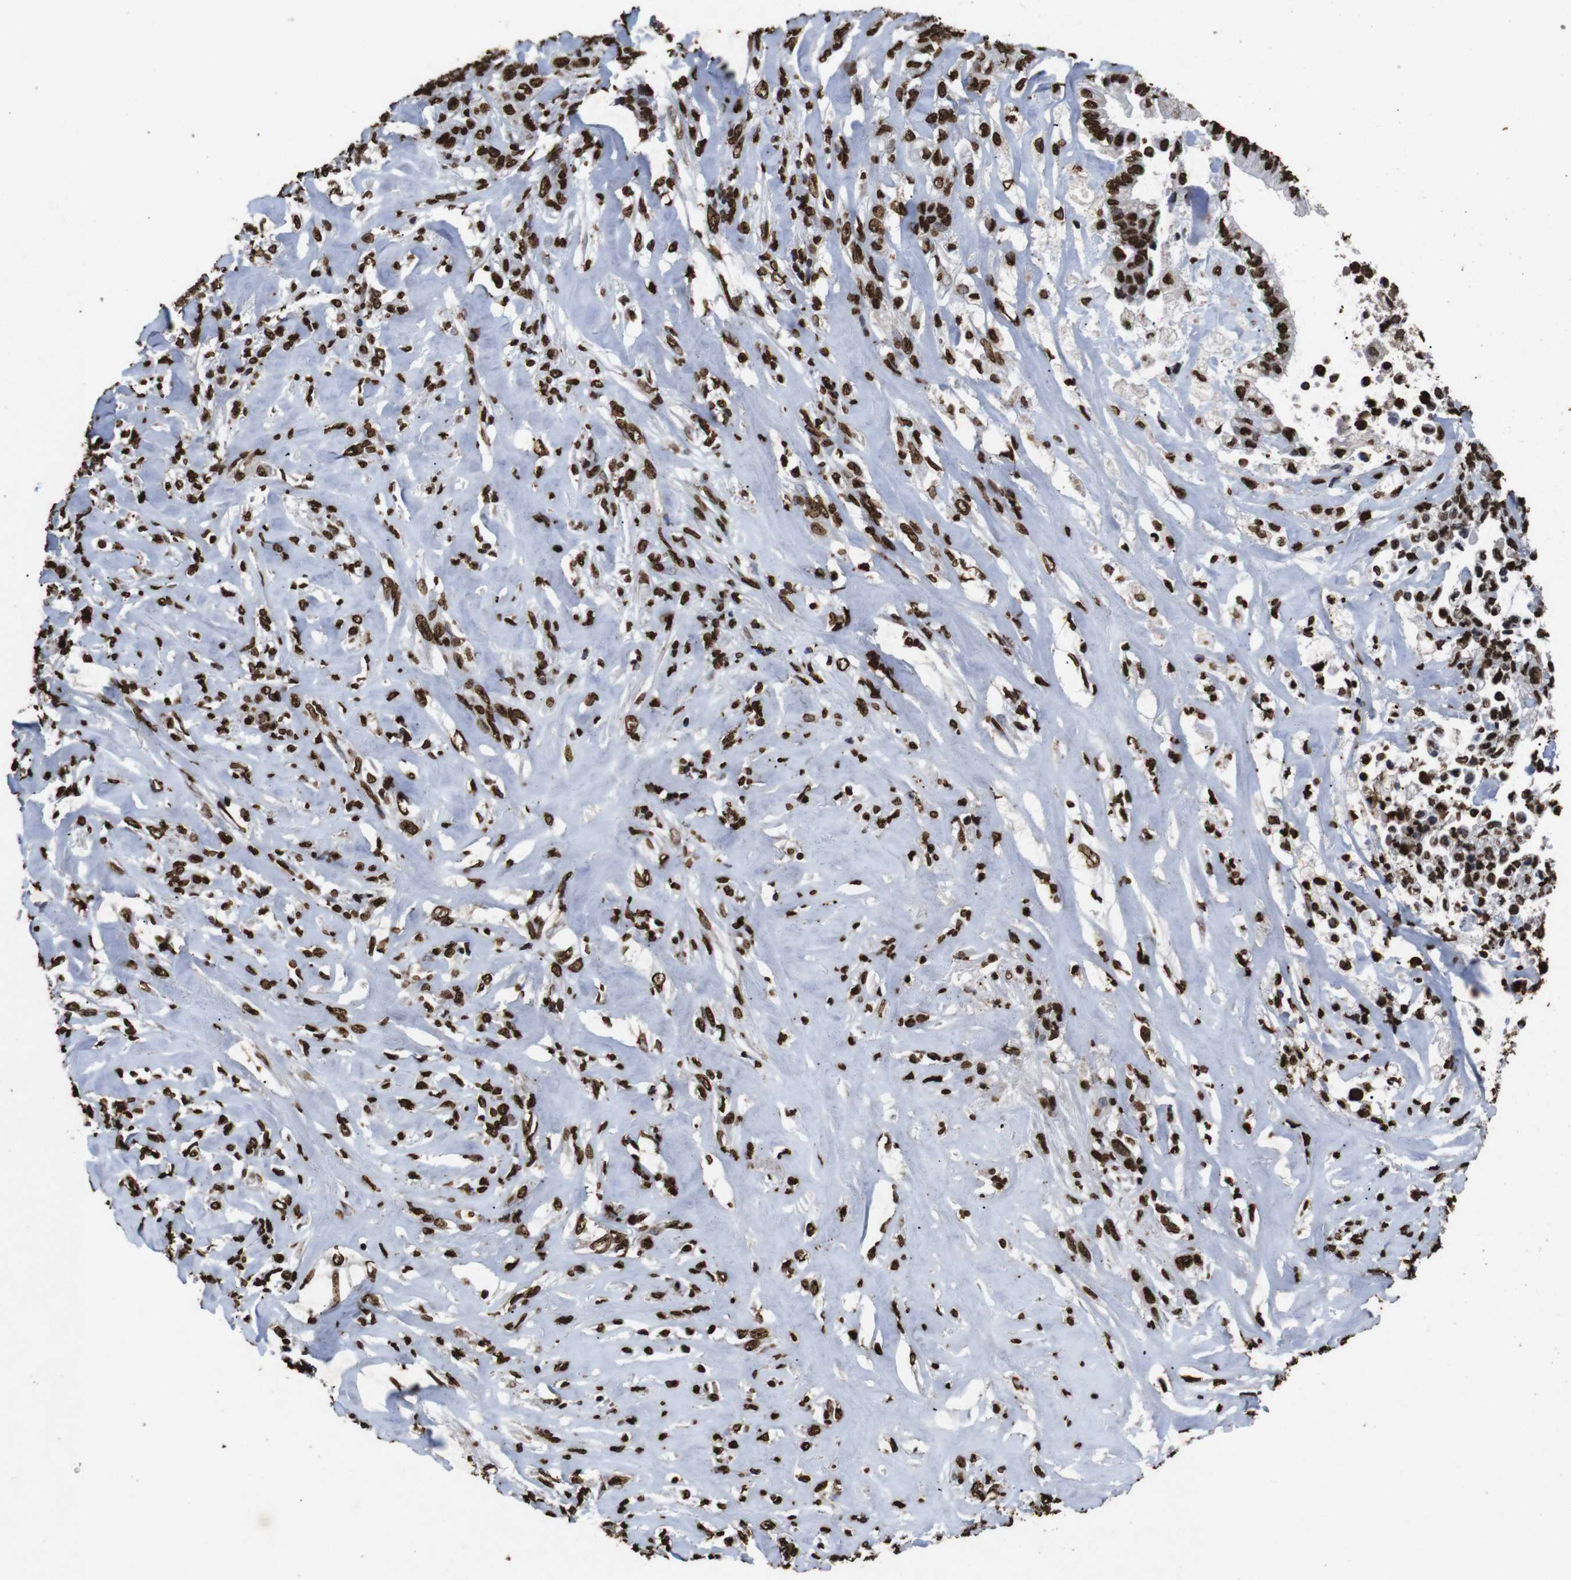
{"staining": {"intensity": "strong", "quantity": ">75%", "location": "nuclear"}, "tissue": "liver cancer", "cell_type": "Tumor cells", "image_type": "cancer", "snomed": [{"axis": "morphology", "description": "Cholangiocarcinoma"}, {"axis": "topography", "description": "Liver"}], "caption": "Immunohistochemical staining of liver cancer (cholangiocarcinoma) displays strong nuclear protein staining in approximately >75% of tumor cells. (DAB (3,3'-diaminobenzidine) IHC, brown staining for protein, blue staining for nuclei).", "gene": "MDM2", "patient": {"sex": "female", "age": 67}}